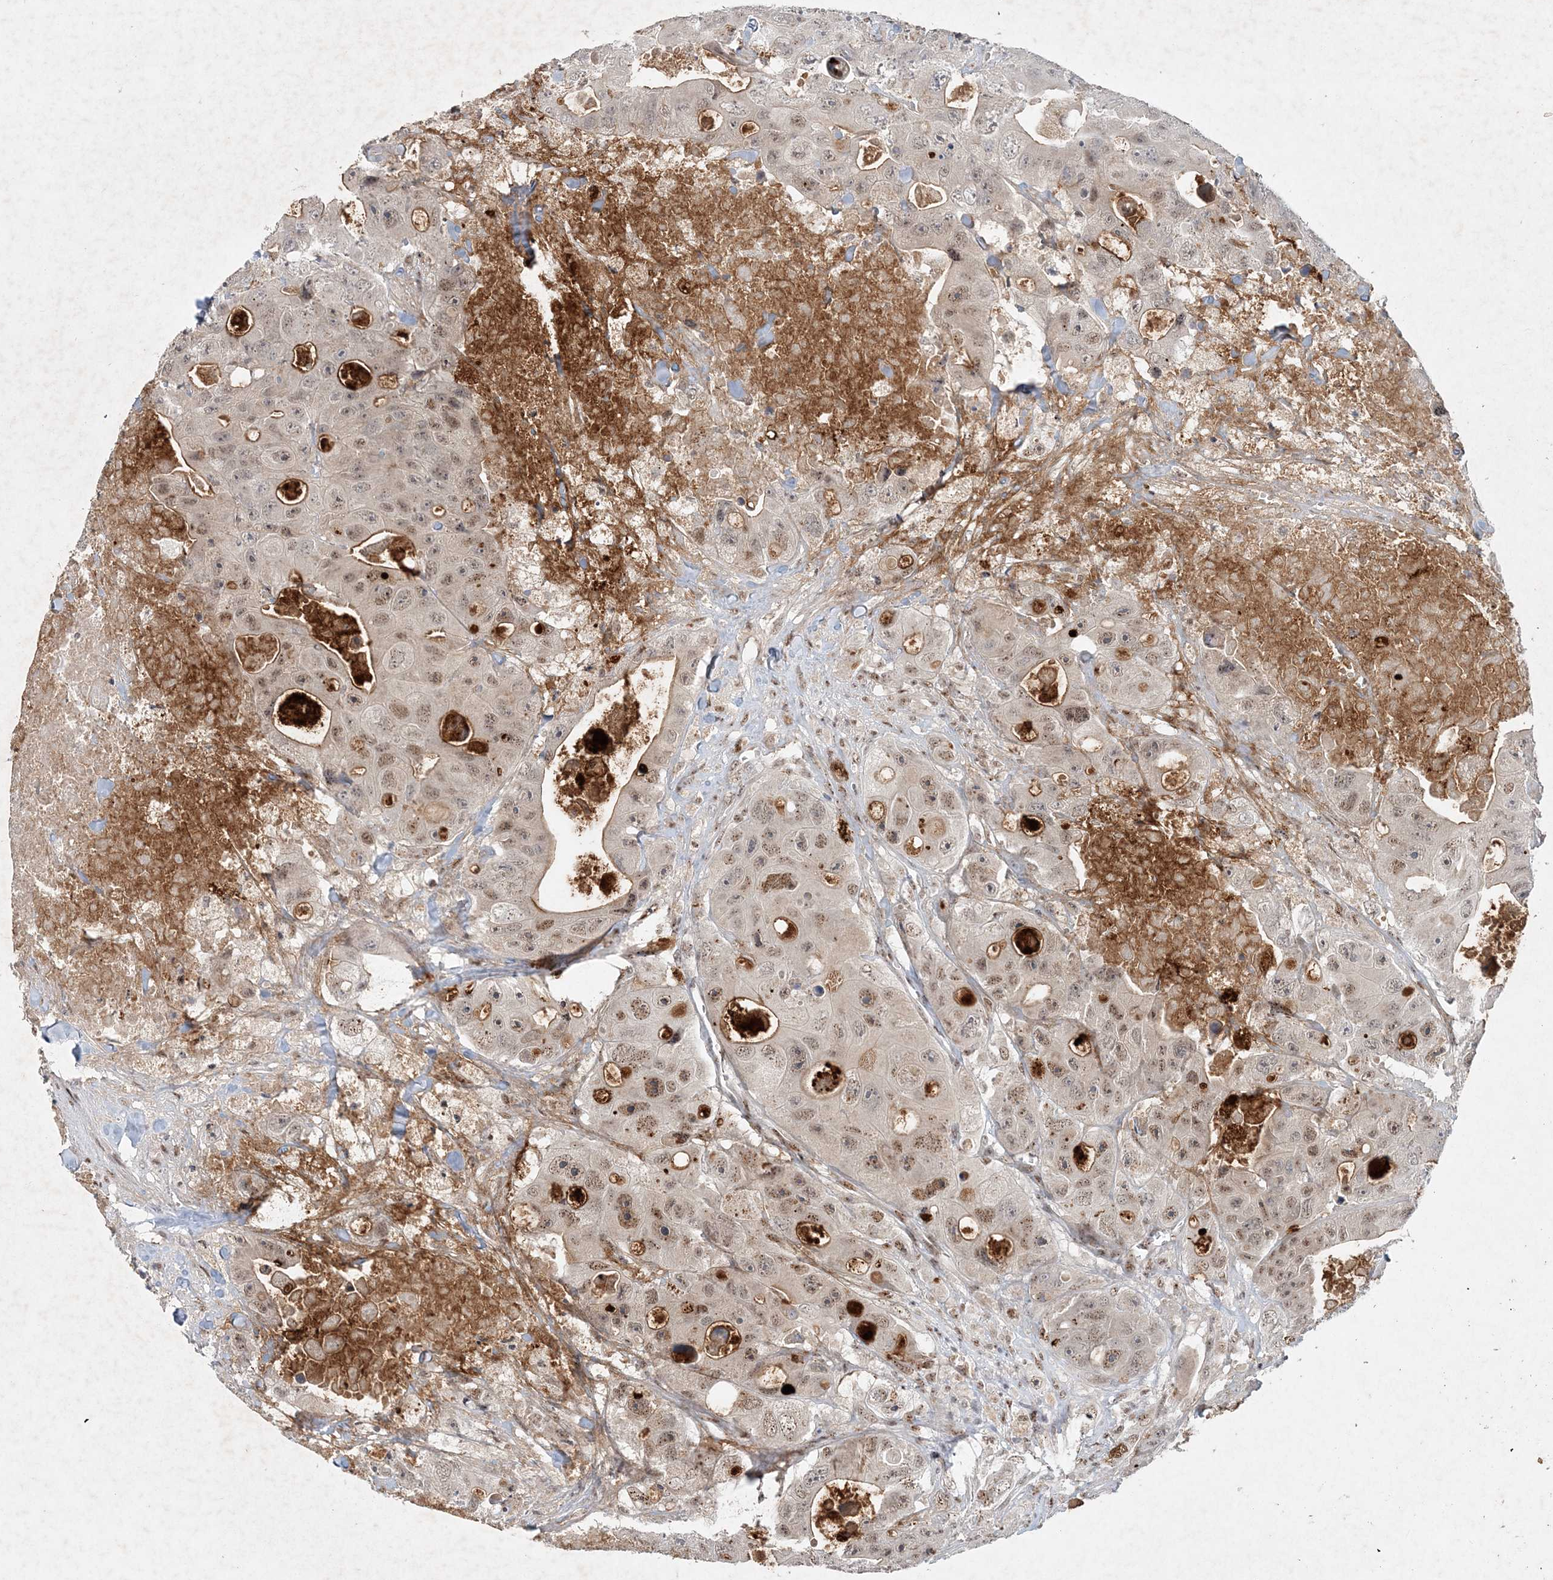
{"staining": {"intensity": "moderate", "quantity": ">75%", "location": "cytoplasmic/membranous,nuclear"}, "tissue": "colorectal cancer", "cell_type": "Tumor cells", "image_type": "cancer", "snomed": [{"axis": "morphology", "description": "Adenocarcinoma, NOS"}, {"axis": "topography", "description": "Colon"}], "caption": "Moderate cytoplasmic/membranous and nuclear expression for a protein is present in approximately >75% of tumor cells of colorectal adenocarcinoma using immunohistochemistry (IHC).", "gene": "GIN1", "patient": {"sex": "female", "age": 46}}